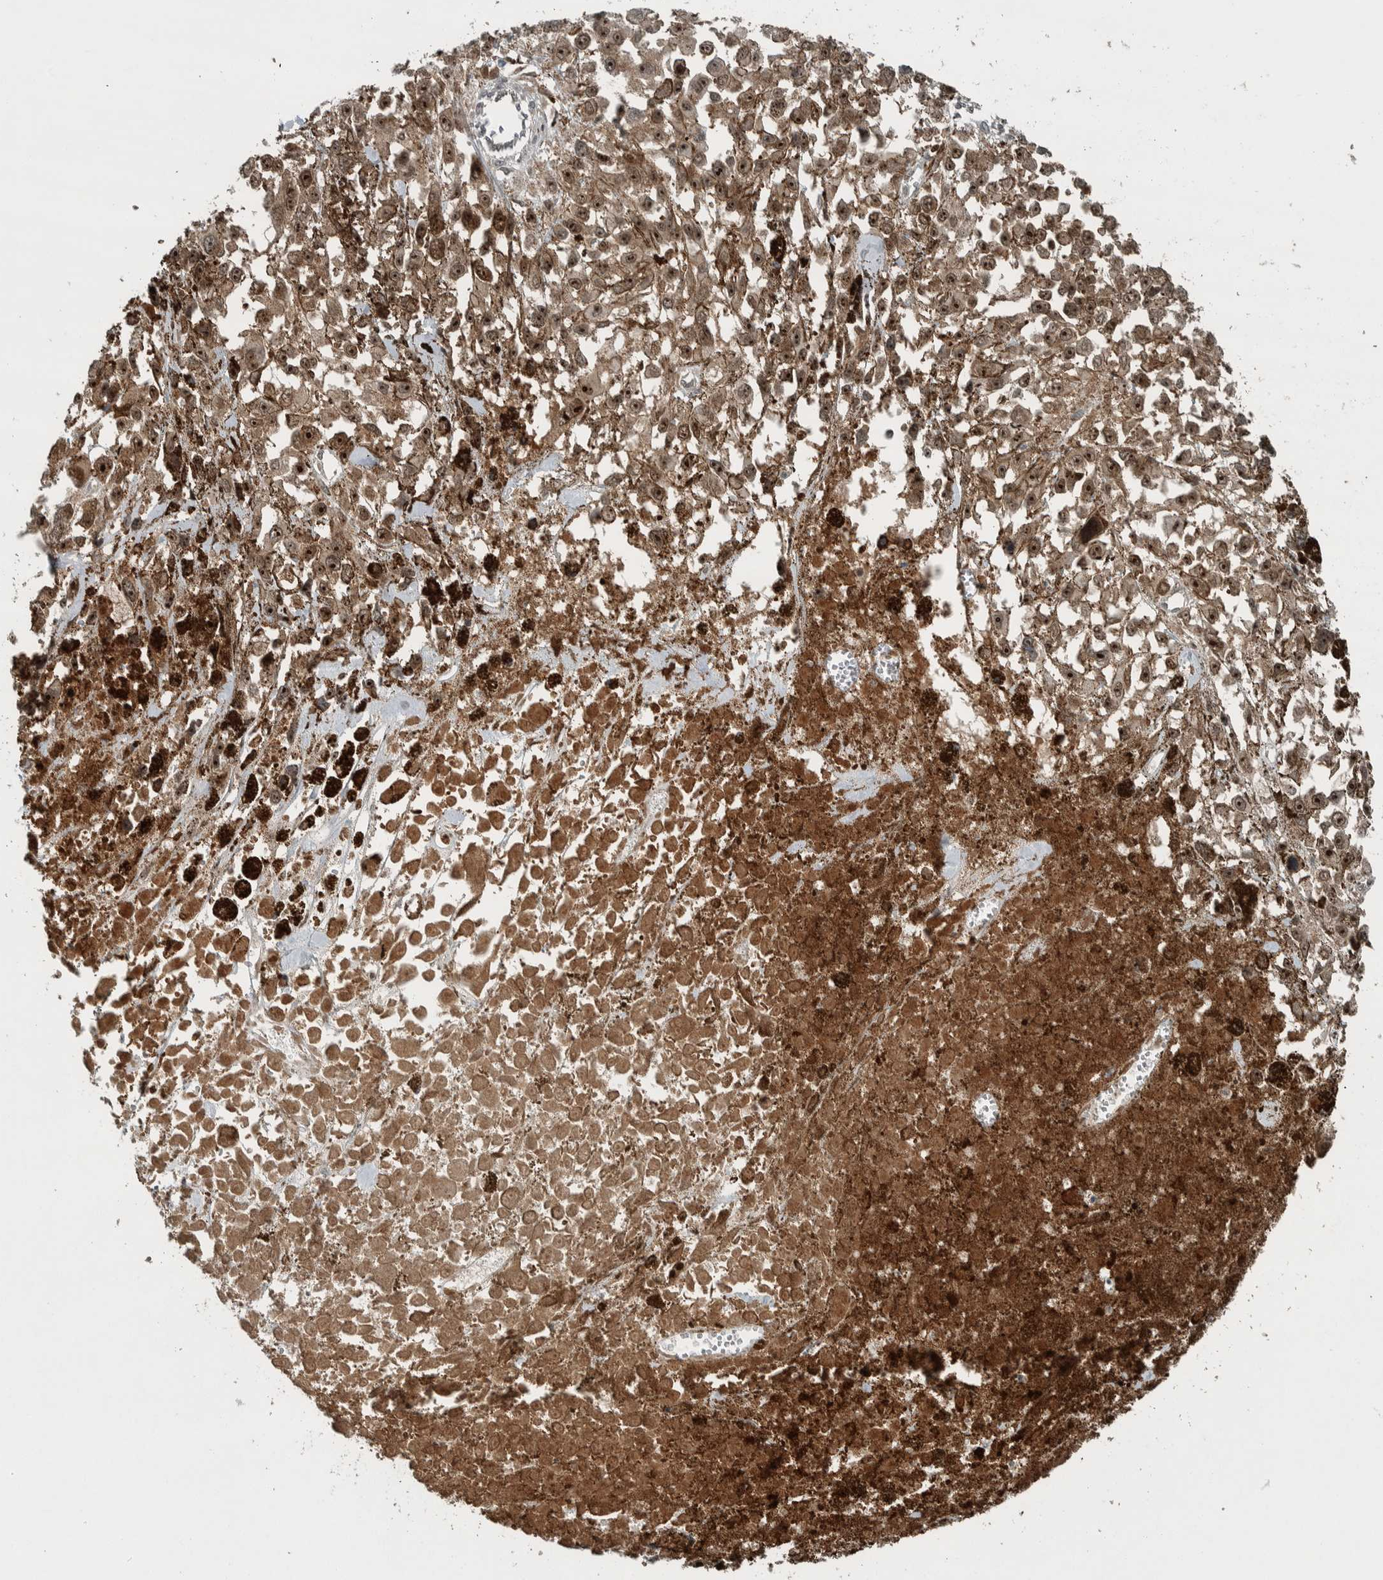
{"staining": {"intensity": "moderate", "quantity": ">75%", "location": "nuclear"}, "tissue": "melanoma", "cell_type": "Tumor cells", "image_type": "cancer", "snomed": [{"axis": "morphology", "description": "Malignant melanoma, Metastatic site"}, {"axis": "topography", "description": "Lymph node"}], "caption": "Immunohistochemistry (IHC) of human melanoma displays medium levels of moderate nuclear staining in approximately >75% of tumor cells.", "gene": "XPO5", "patient": {"sex": "male", "age": 59}}